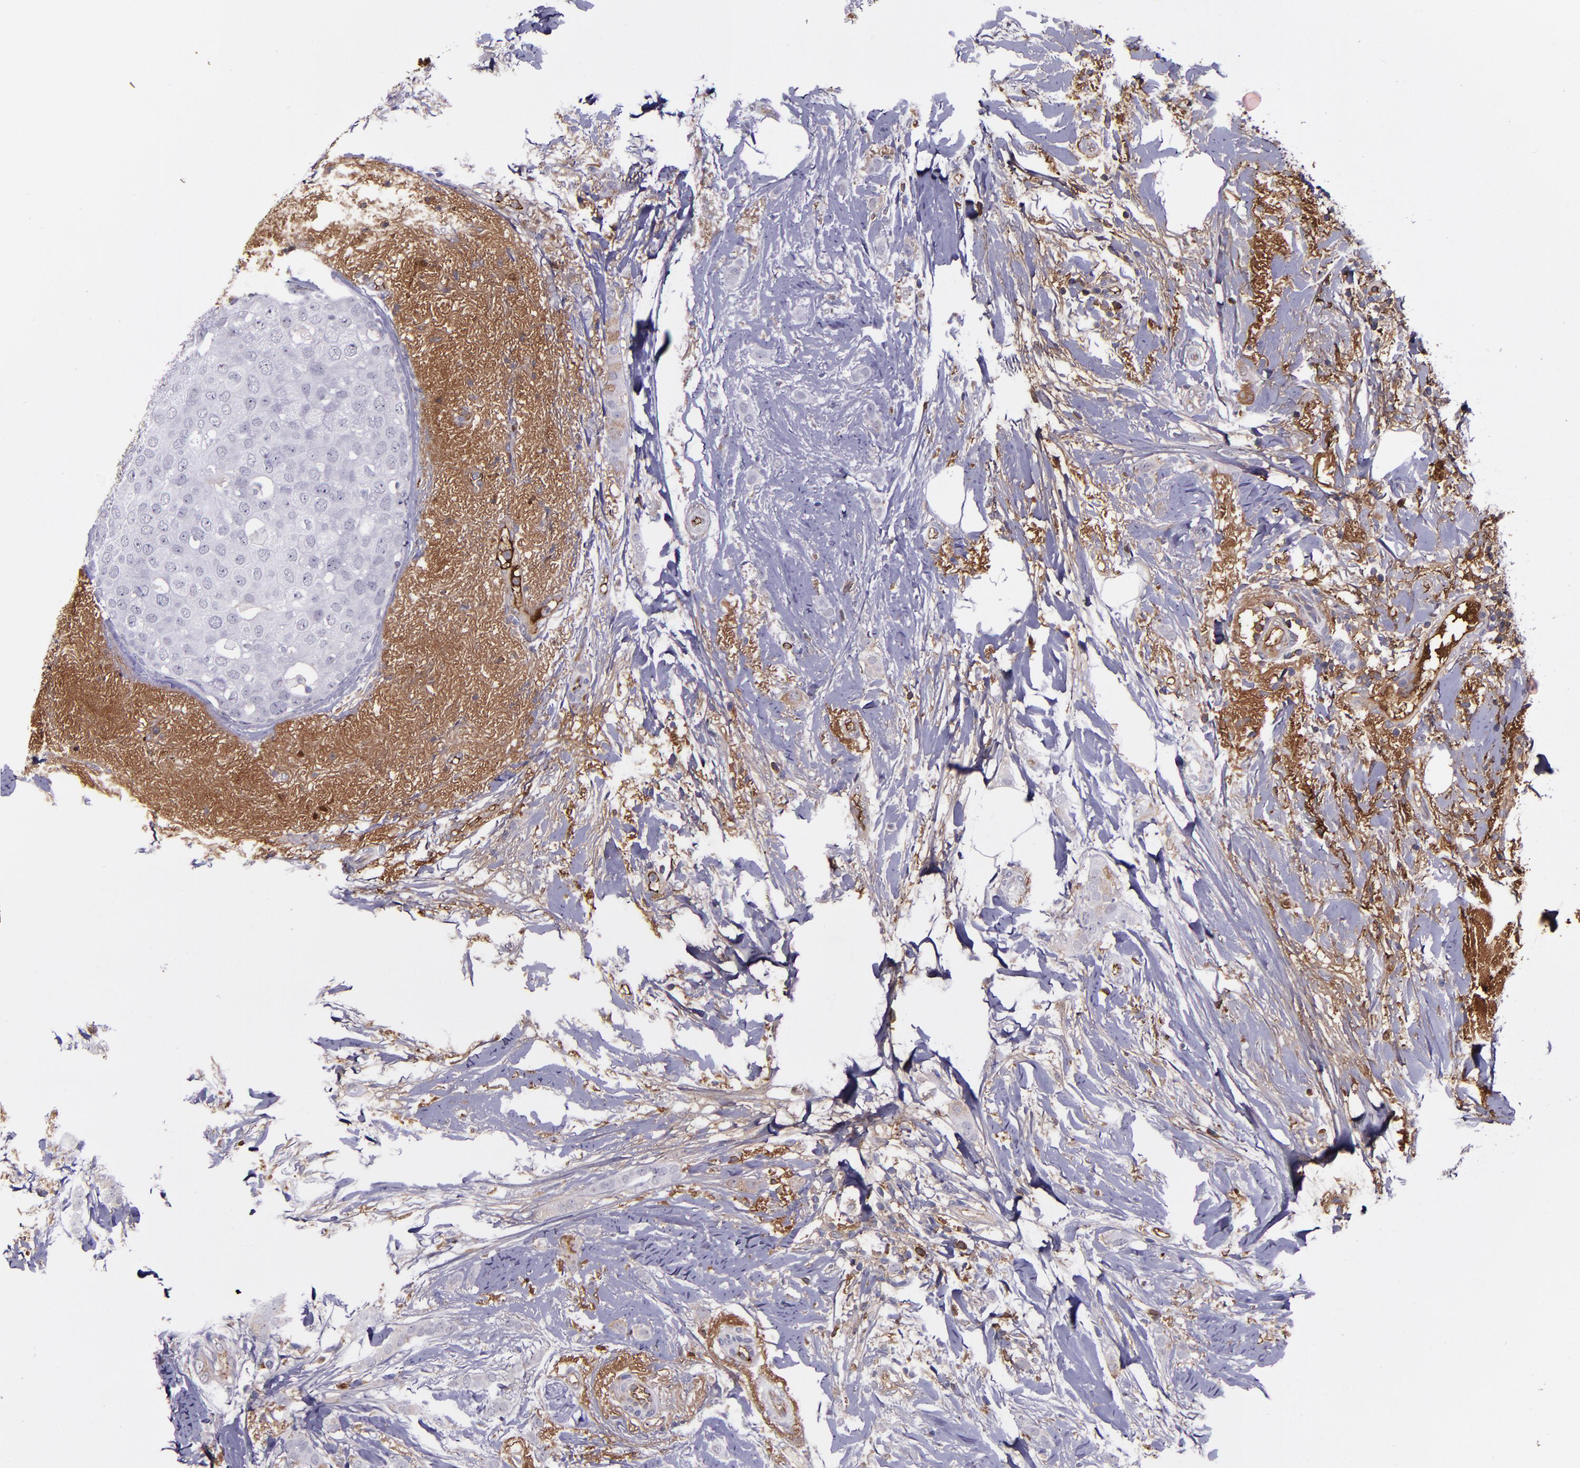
{"staining": {"intensity": "weak", "quantity": "25%-75%", "location": "cytoplasmic/membranous"}, "tissue": "breast cancer", "cell_type": "Tumor cells", "image_type": "cancer", "snomed": [{"axis": "morphology", "description": "Lobular carcinoma"}, {"axis": "topography", "description": "Breast"}], "caption": "Tumor cells exhibit weak cytoplasmic/membranous staining in approximately 25%-75% of cells in breast cancer (lobular carcinoma).", "gene": "A2M", "patient": {"sex": "female", "age": 55}}